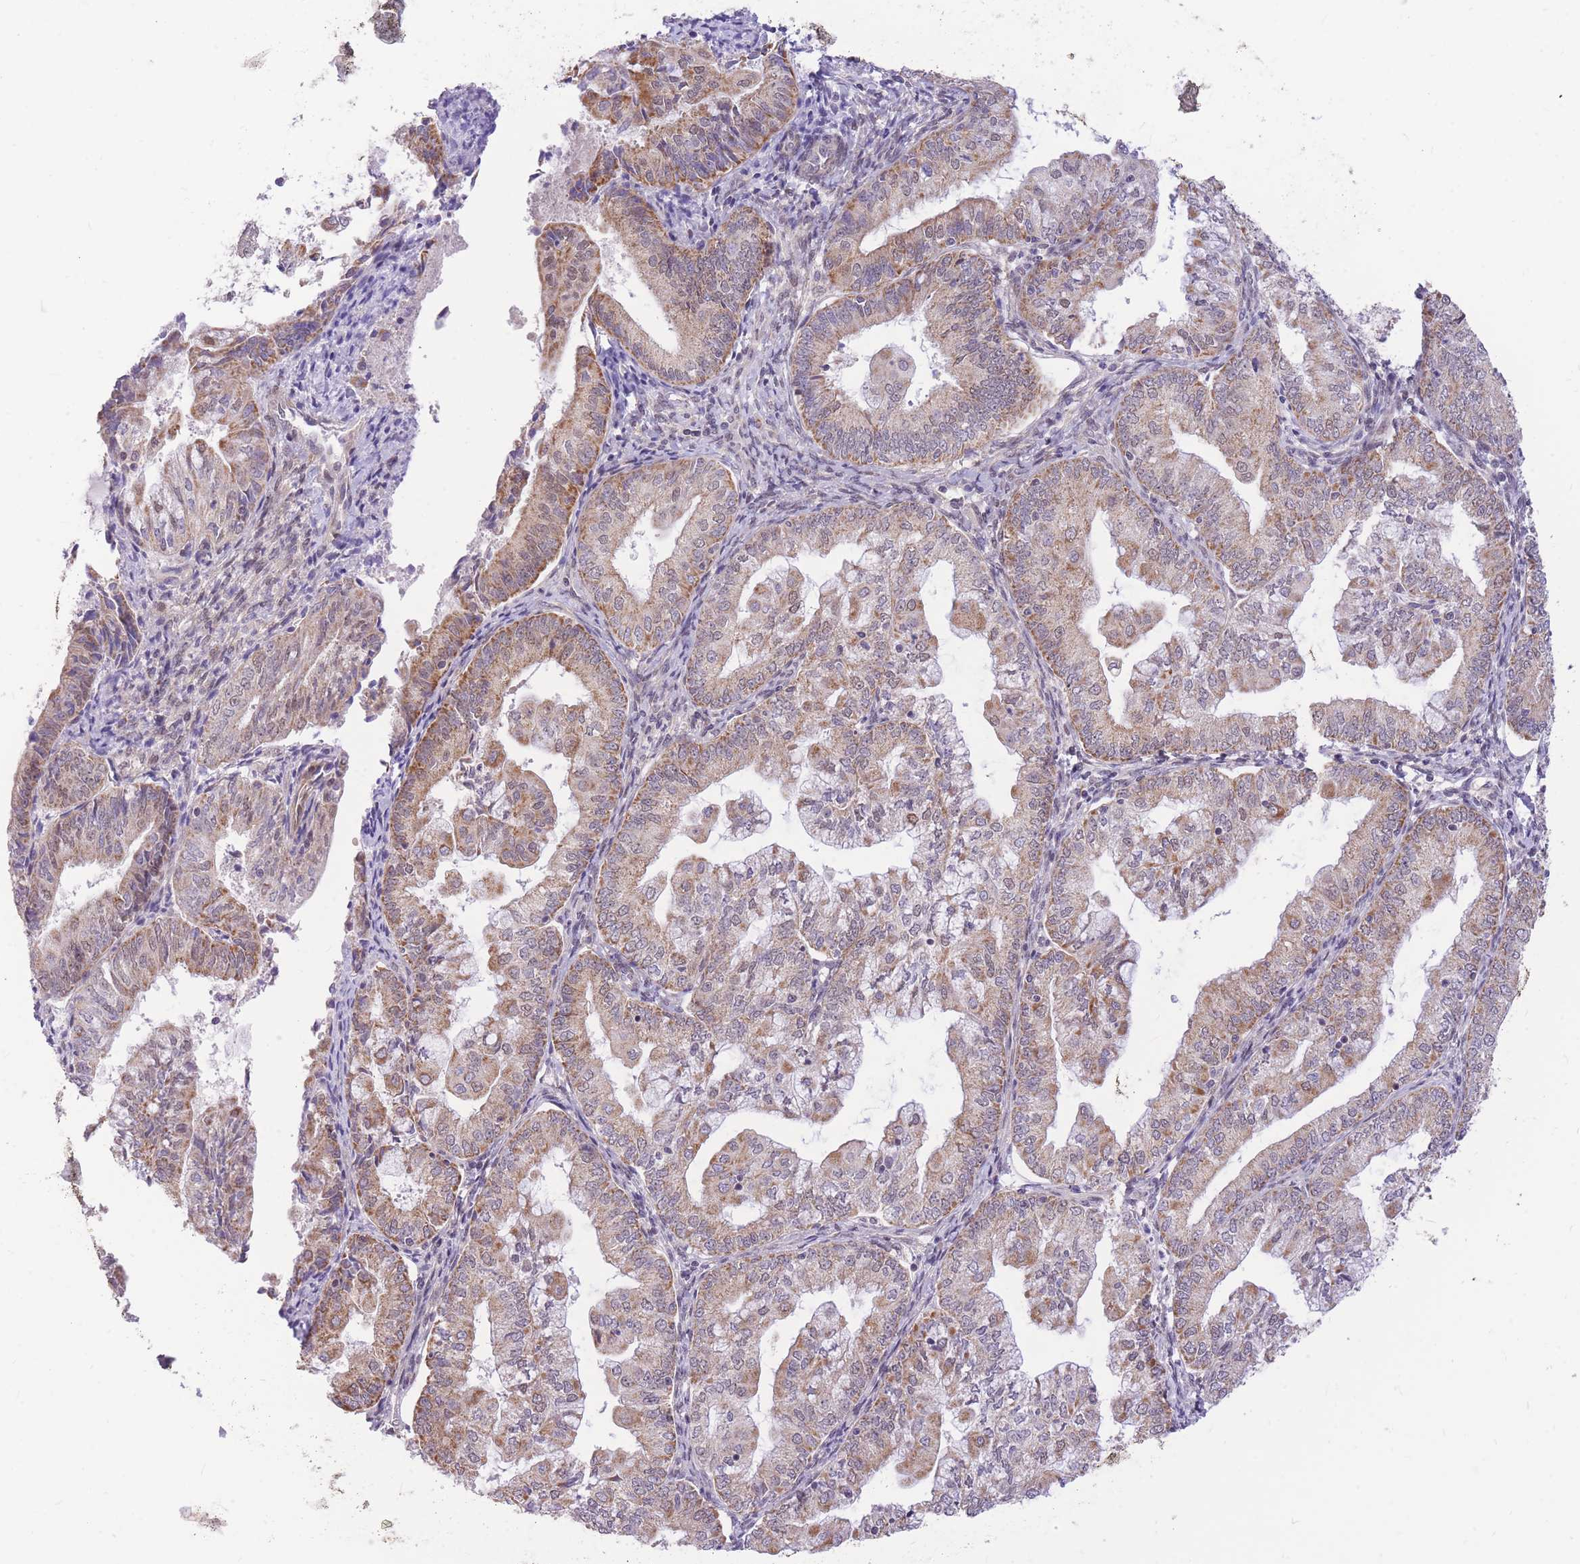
{"staining": {"intensity": "moderate", "quantity": ">75%", "location": "cytoplasmic/membranous,nuclear"}, "tissue": "endometrial cancer", "cell_type": "Tumor cells", "image_type": "cancer", "snomed": [{"axis": "morphology", "description": "Adenocarcinoma, NOS"}, {"axis": "topography", "description": "Endometrium"}], "caption": "Endometrial cancer (adenocarcinoma) stained for a protein (brown) demonstrates moderate cytoplasmic/membranous and nuclear positive positivity in approximately >75% of tumor cells.", "gene": "MINDY2", "patient": {"sex": "female", "age": 55}}